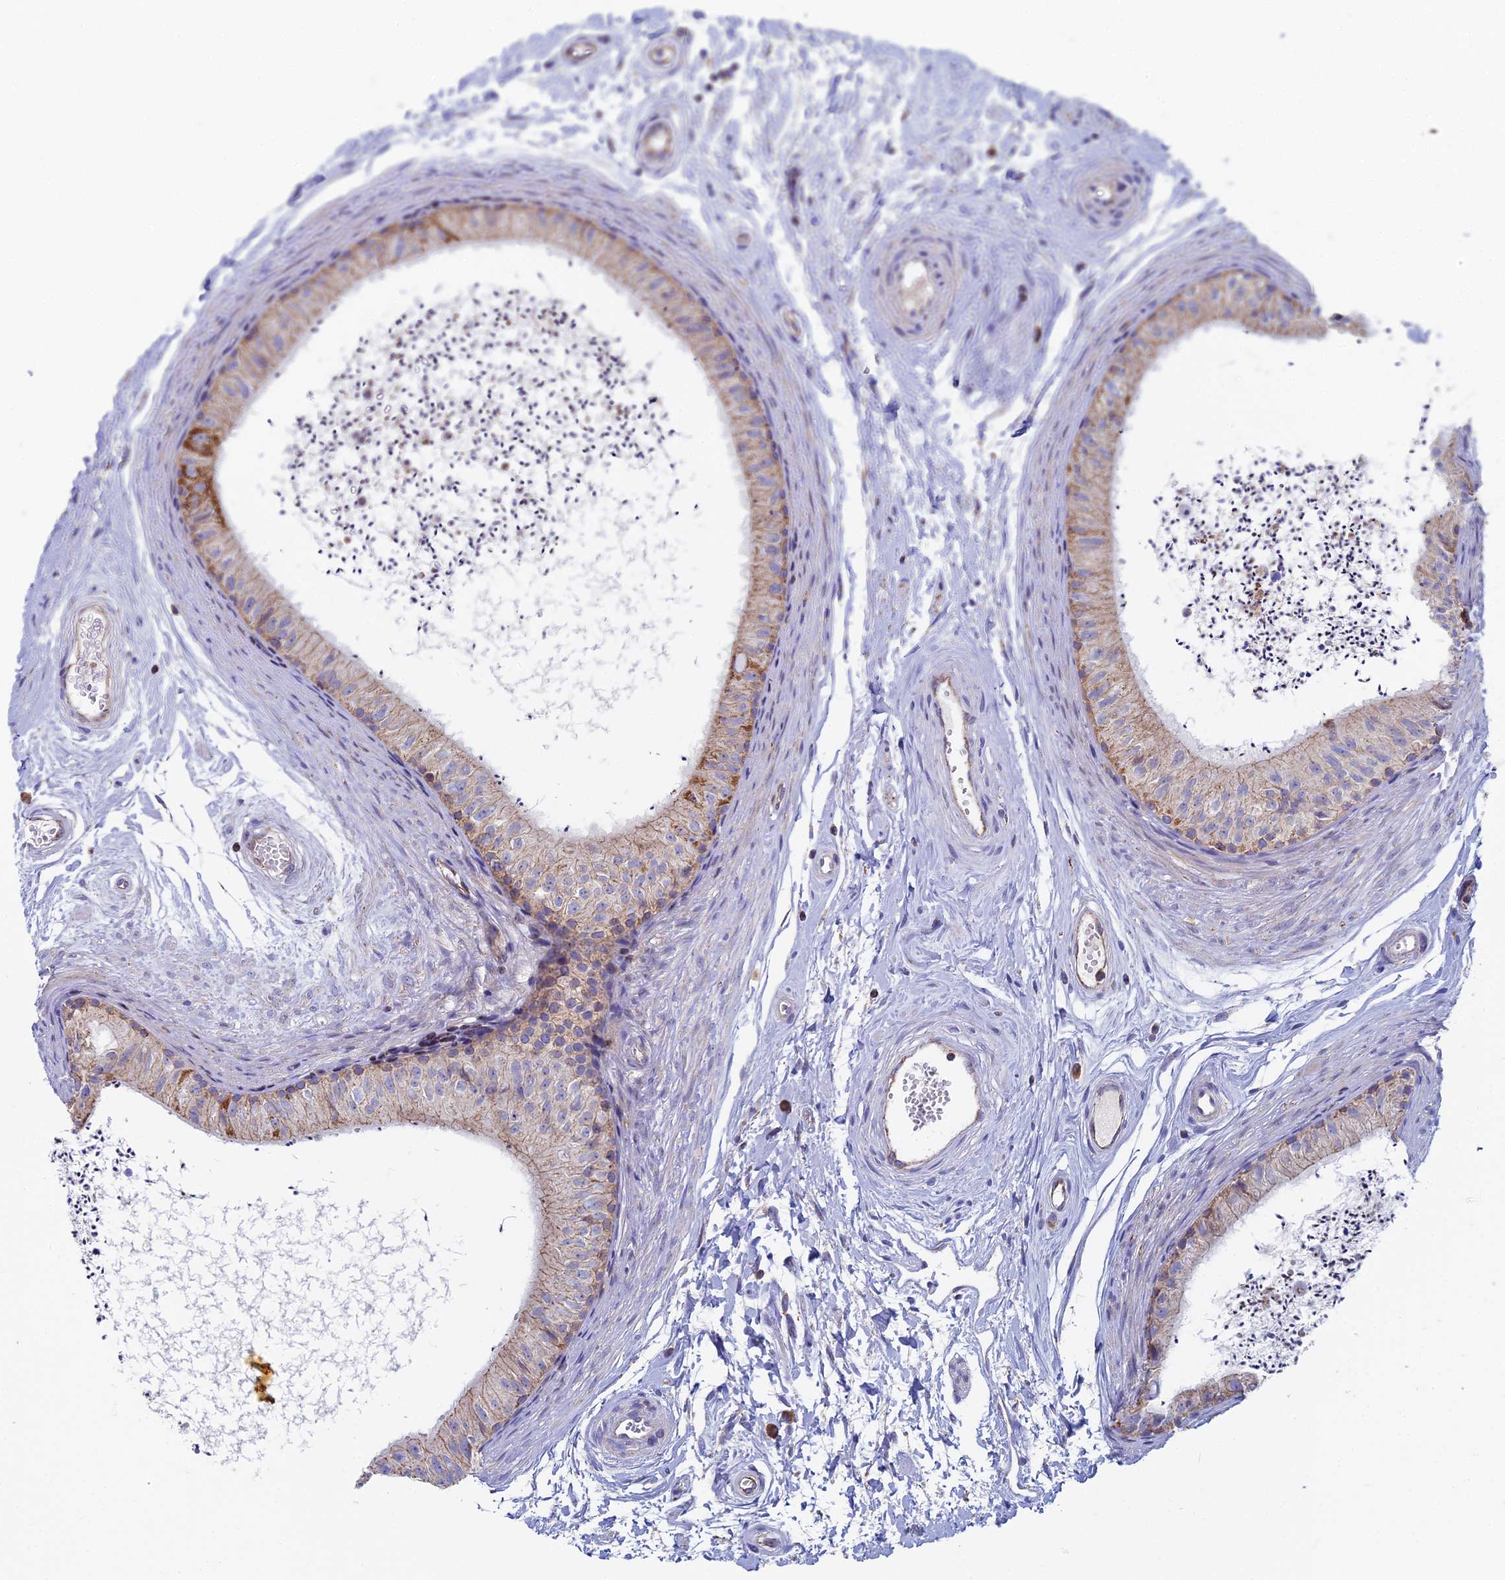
{"staining": {"intensity": "moderate", "quantity": "<25%", "location": "cytoplasmic/membranous"}, "tissue": "epididymis", "cell_type": "Glandular cells", "image_type": "normal", "snomed": [{"axis": "morphology", "description": "Normal tissue, NOS"}, {"axis": "topography", "description": "Epididymis"}], "caption": "Normal epididymis was stained to show a protein in brown. There is low levels of moderate cytoplasmic/membranous staining in about <25% of glandular cells. The protein is shown in brown color, while the nuclei are stained blue.", "gene": "SPOCK2", "patient": {"sex": "male", "age": 56}}